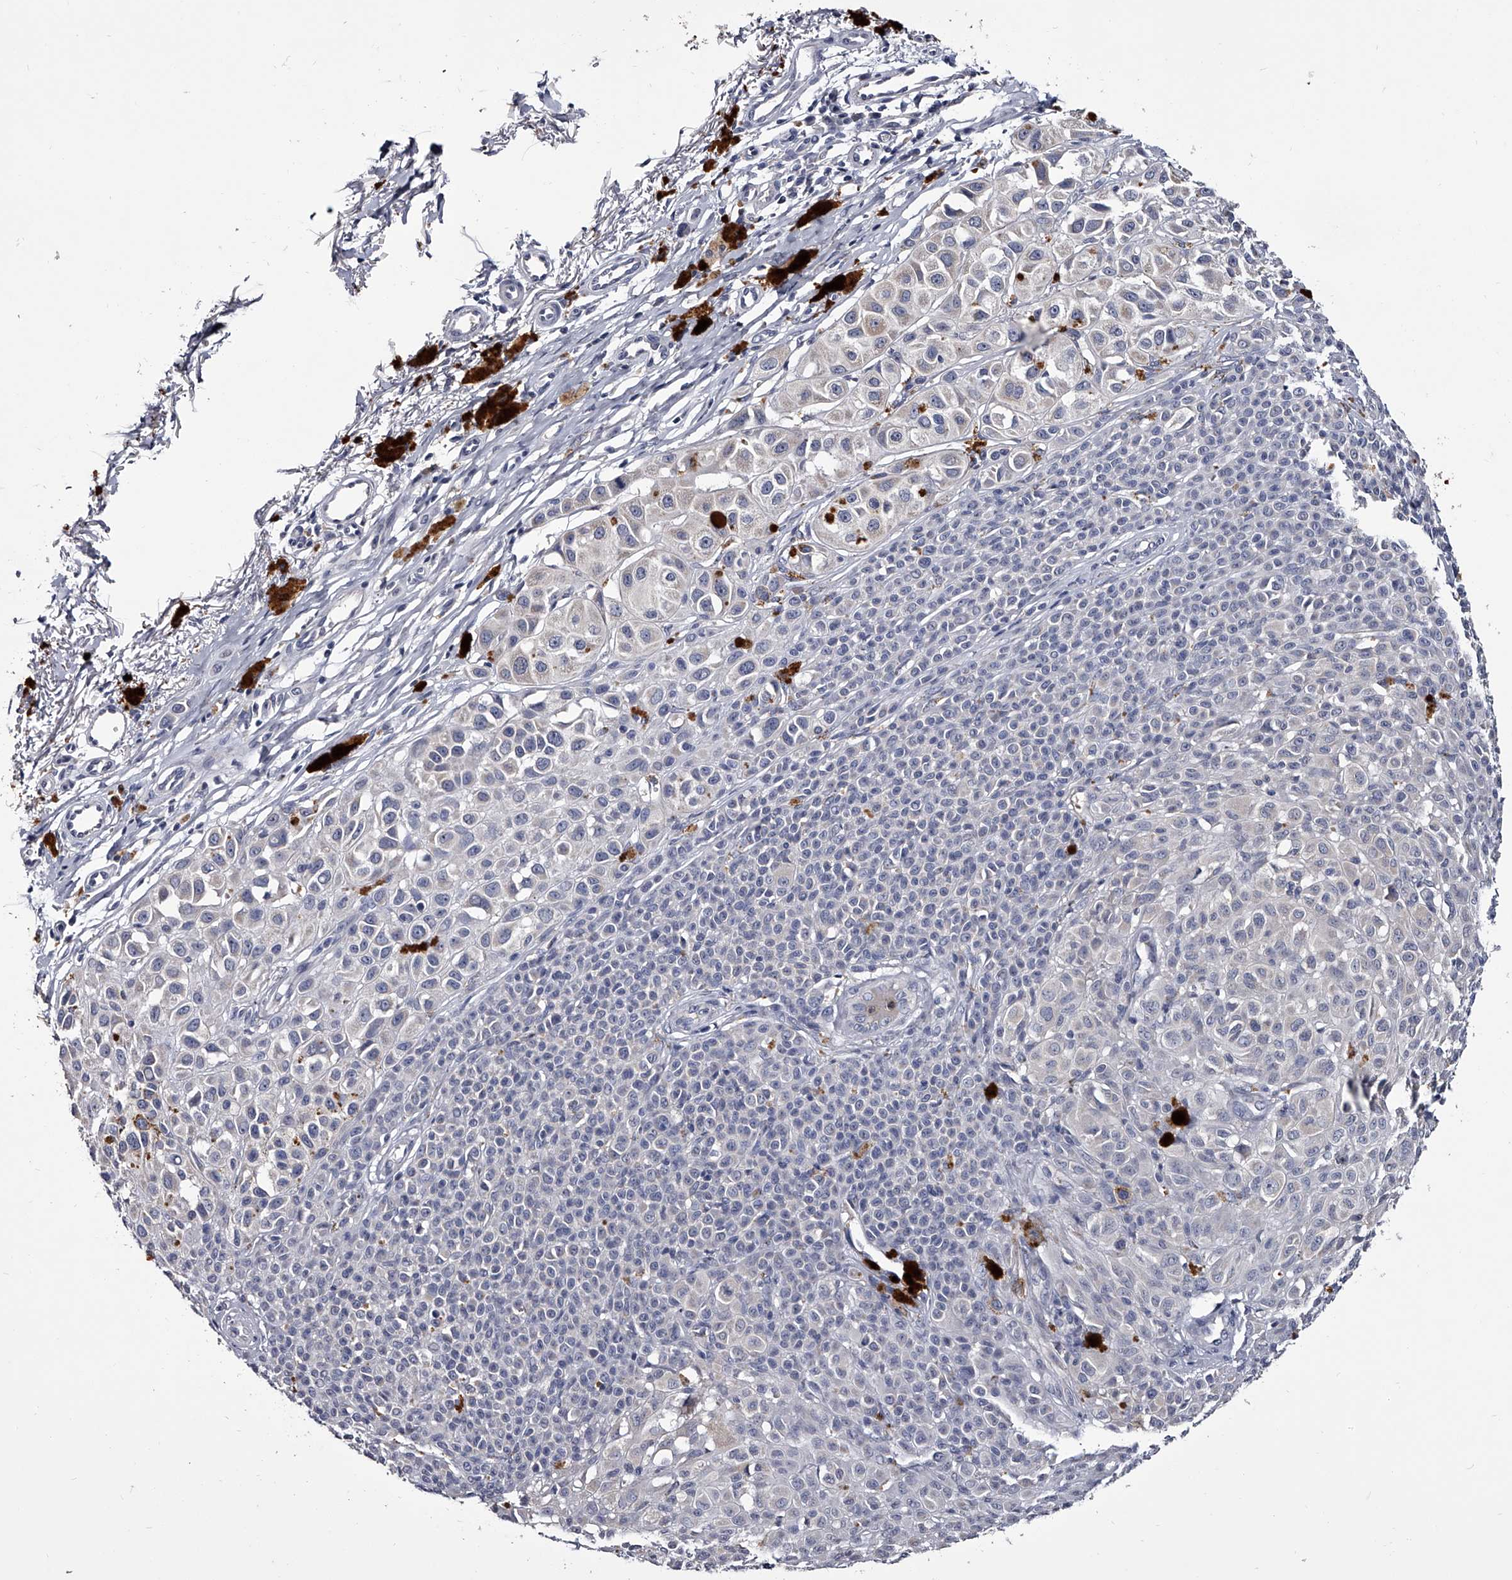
{"staining": {"intensity": "negative", "quantity": "none", "location": "none"}, "tissue": "melanoma", "cell_type": "Tumor cells", "image_type": "cancer", "snomed": [{"axis": "morphology", "description": "Malignant melanoma, NOS"}, {"axis": "topography", "description": "Skin of leg"}], "caption": "Immunohistochemical staining of malignant melanoma demonstrates no significant positivity in tumor cells.", "gene": "GAPVD1", "patient": {"sex": "female", "age": 72}}